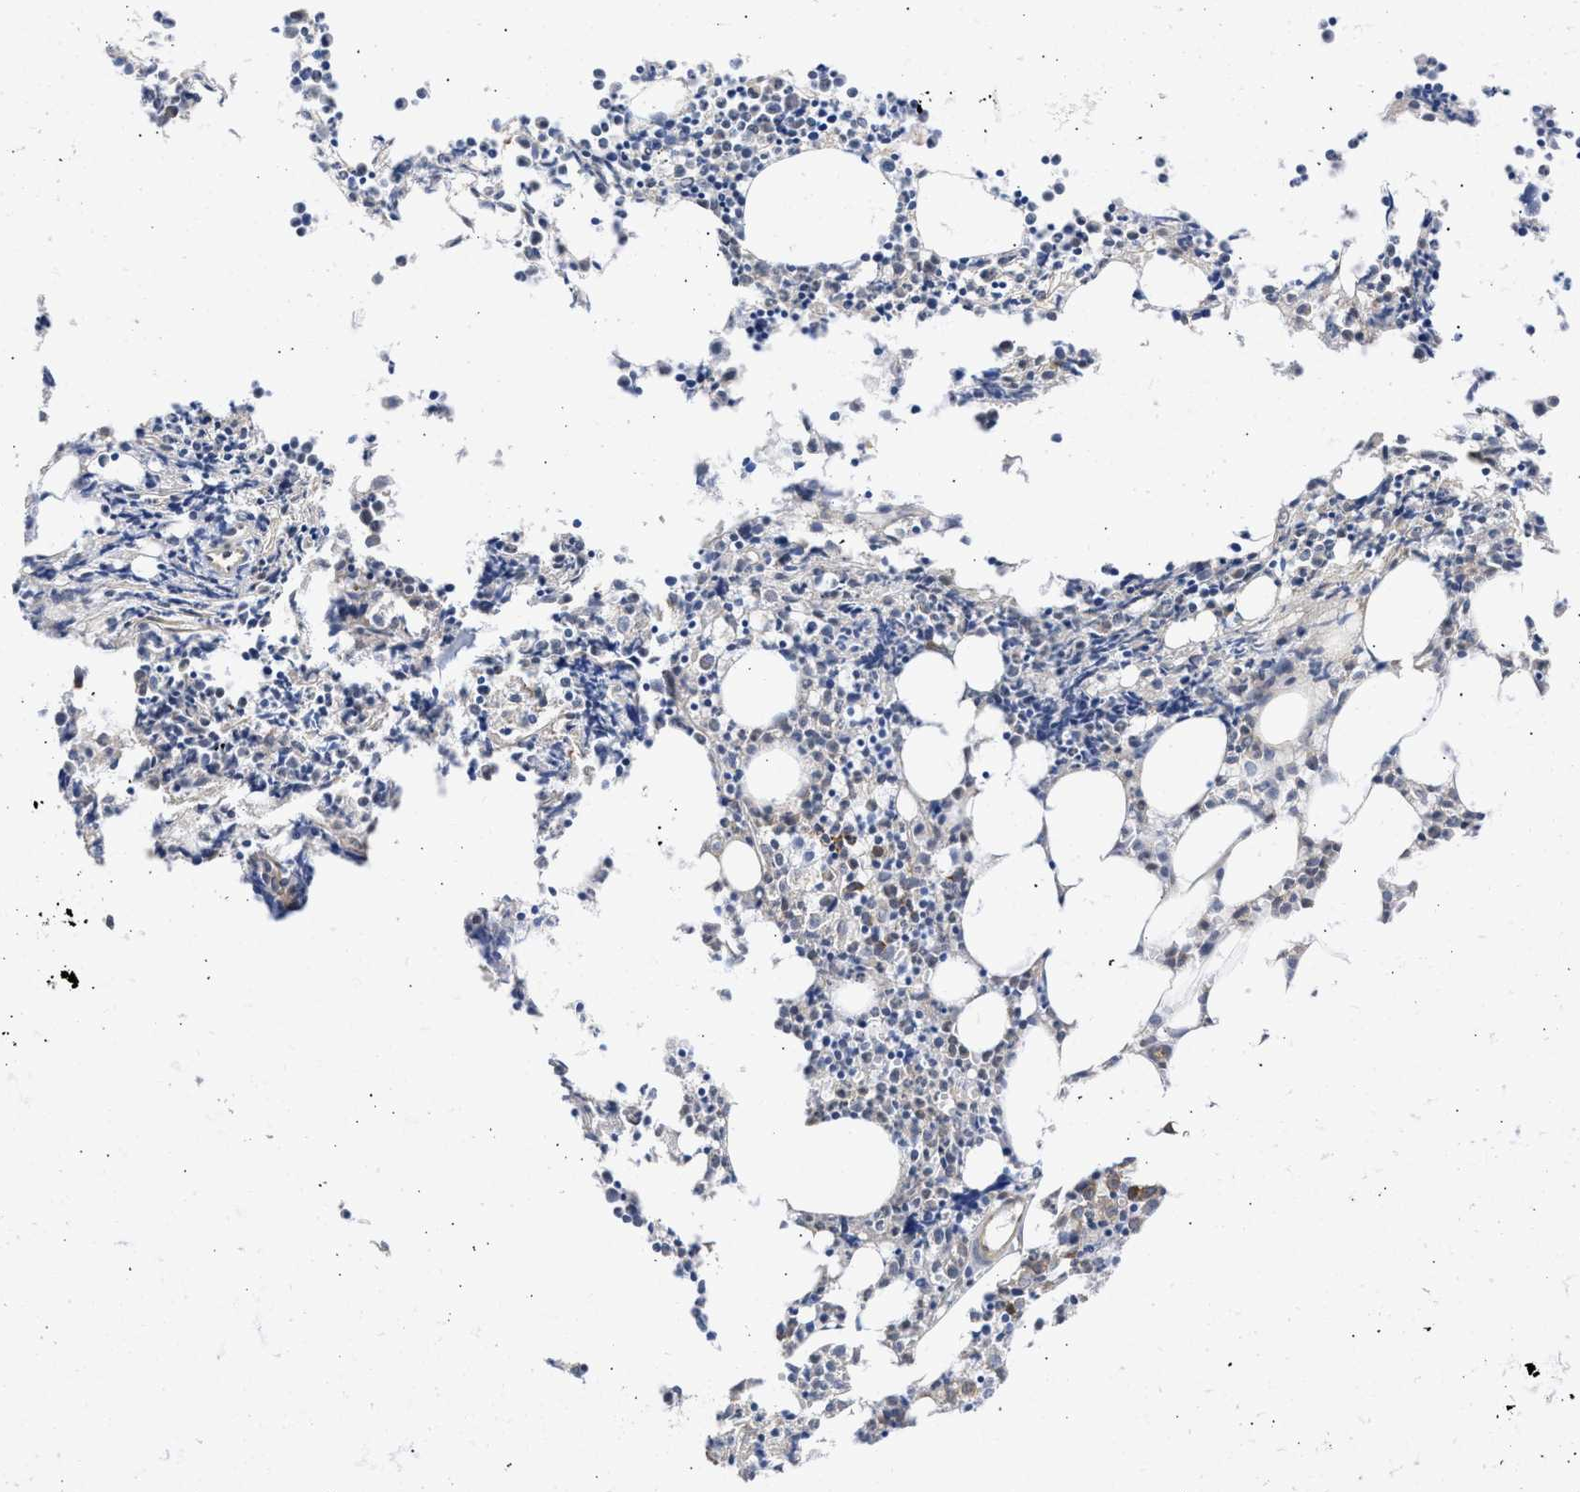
{"staining": {"intensity": "moderate", "quantity": "25%-75%", "location": "cytoplasmic/membranous,nuclear"}, "tissue": "bone marrow", "cell_type": "Hematopoietic cells", "image_type": "normal", "snomed": [{"axis": "morphology", "description": "Normal tissue, NOS"}, {"axis": "morphology", "description": "Inflammation, NOS"}, {"axis": "topography", "description": "Bone marrow"}], "caption": "Protein staining of unremarkable bone marrow exhibits moderate cytoplasmic/membranous,nuclear staining in approximately 25%-75% of hematopoietic cells.", "gene": "THRA", "patient": {"sex": "female", "age": 53}}